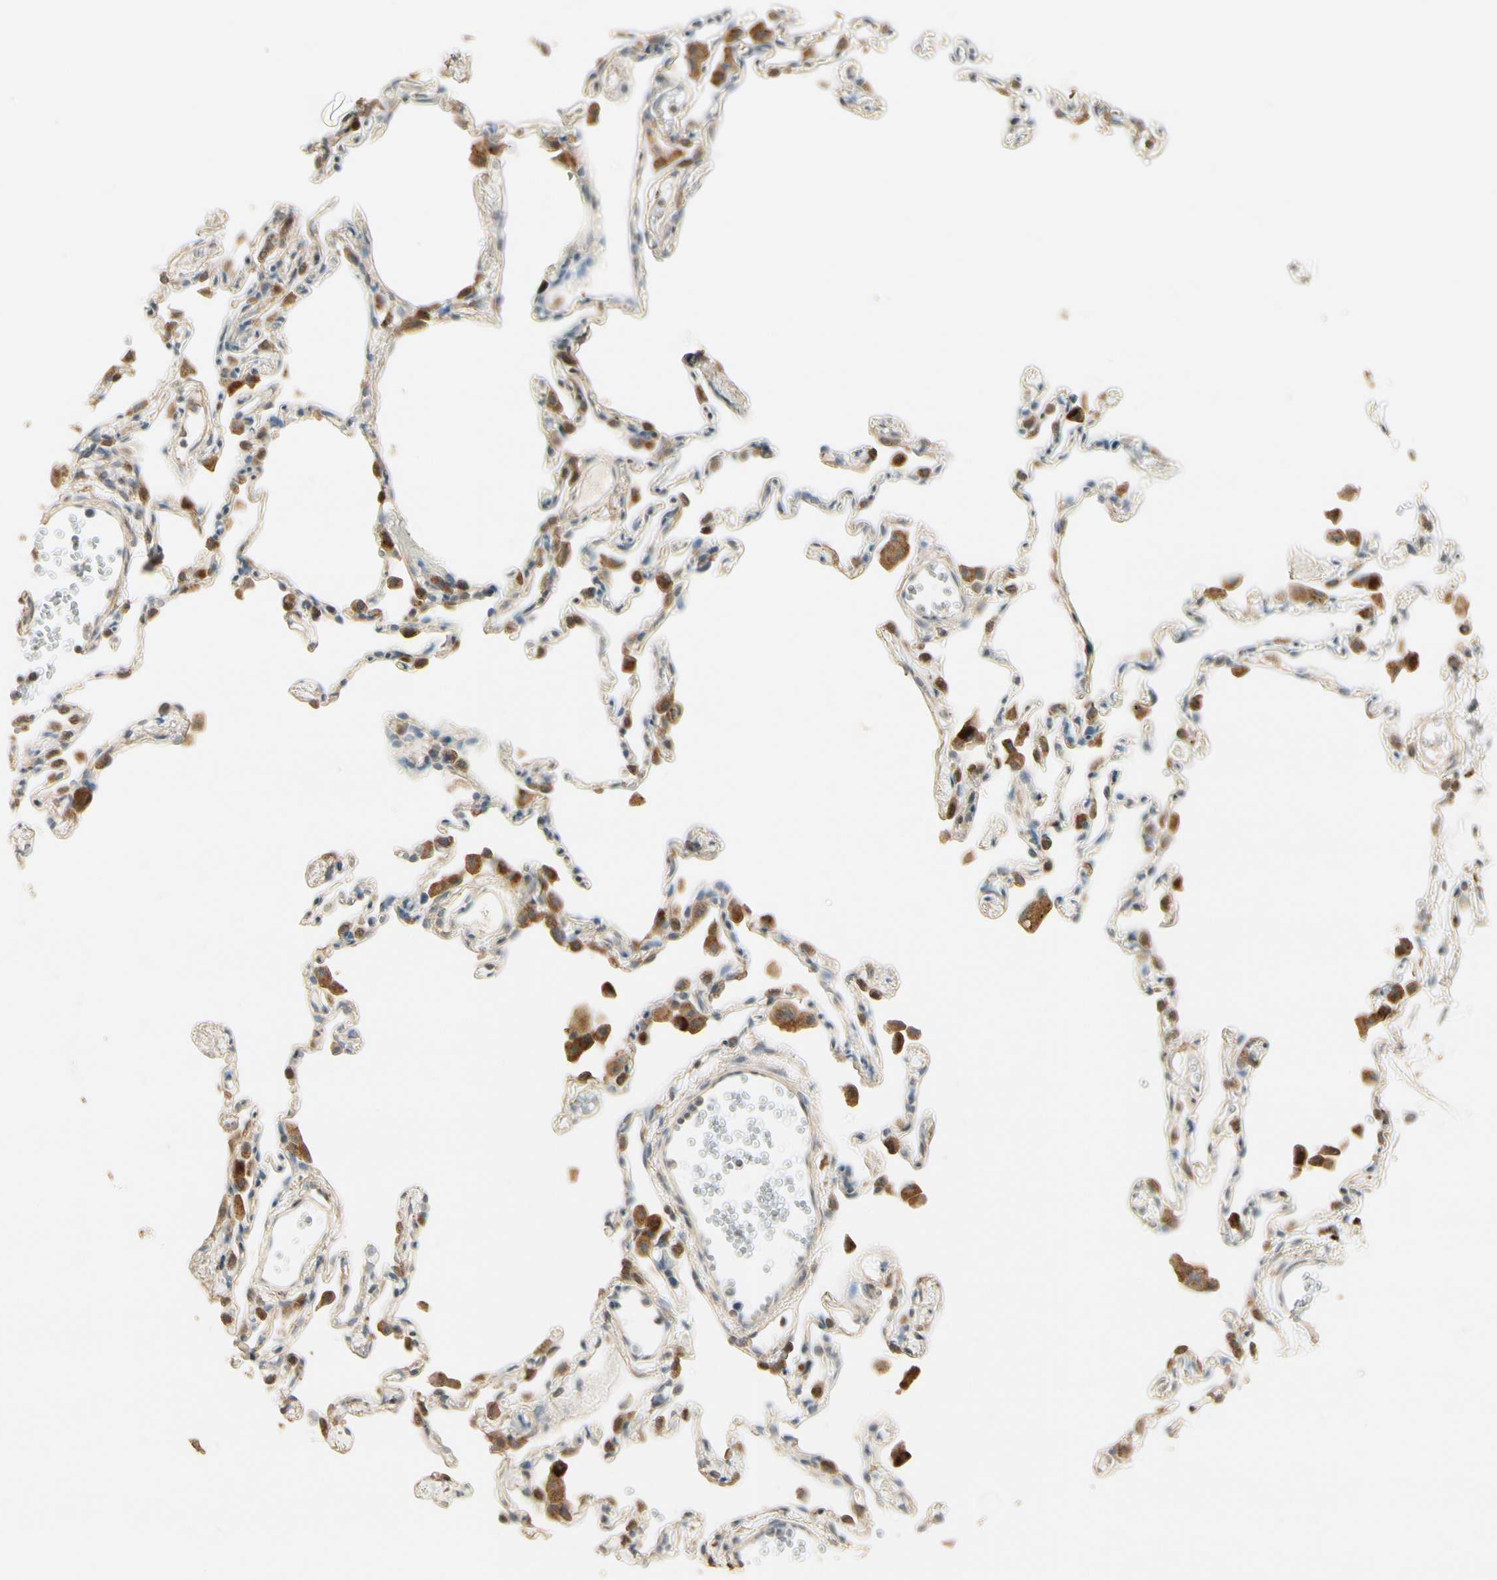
{"staining": {"intensity": "moderate", "quantity": "25%-75%", "location": "cytoplasmic/membranous"}, "tissue": "lung", "cell_type": "Alveolar cells", "image_type": "normal", "snomed": [{"axis": "morphology", "description": "Normal tissue, NOS"}, {"axis": "topography", "description": "Lung"}], "caption": "Immunohistochemical staining of normal lung displays 25%-75% levels of moderate cytoplasmic/membranous protein positivity in about 25%-75% of alveolar cells.", "gene": "PLXNA1", "patient": {"sex": "female", "age": 49}}